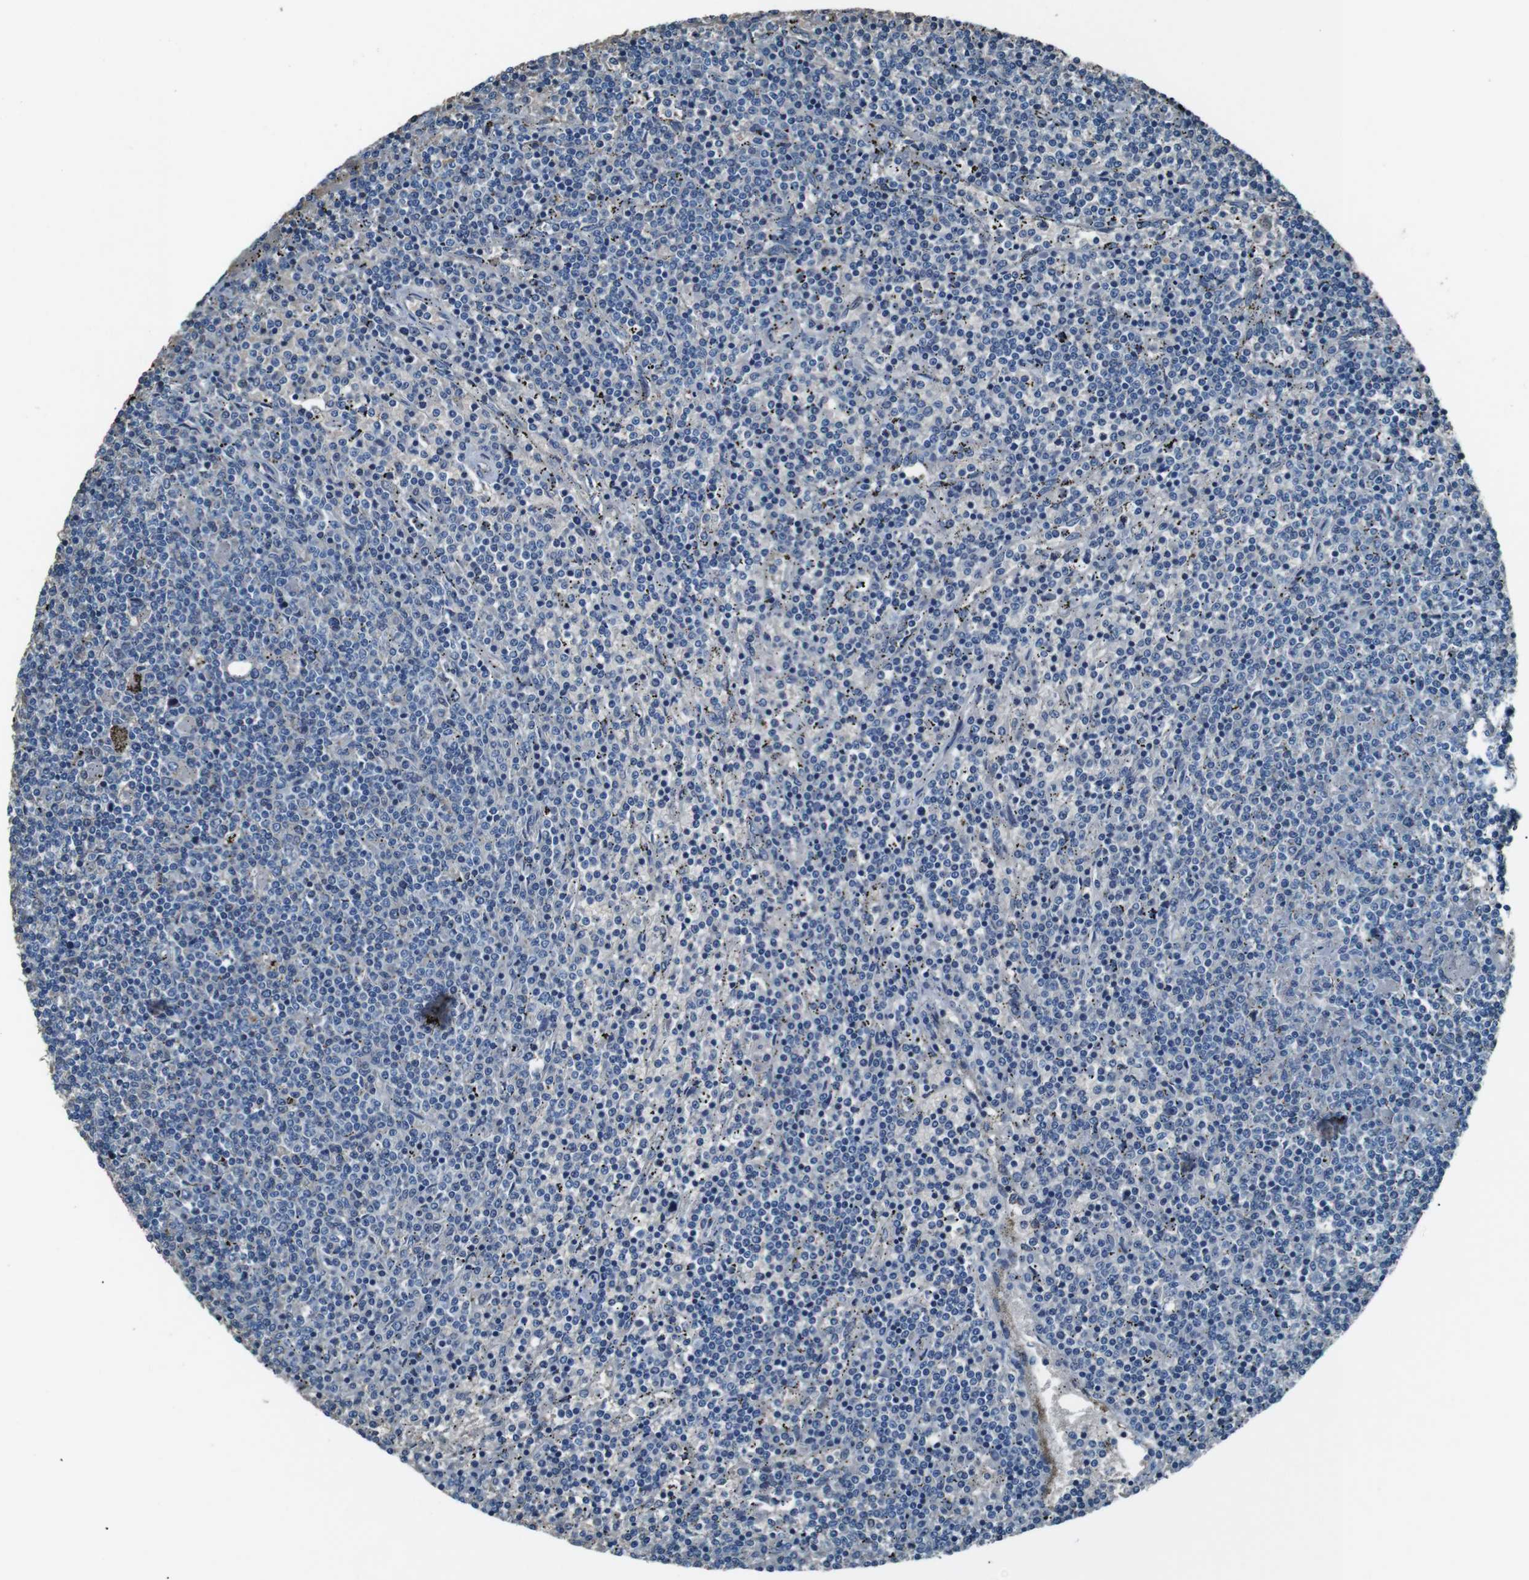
{"staining": {"intensity": "negative", "quantity": "none", "location": "none"}, "tissue": "lymphoma", "cell_type": "Tumor cells", "image_type": "cancer", "snomed": [{"axis": "morphology", "description": "Malignant lymphoma, non-Hodgkin's type, Low grade"}, {"axis": "topography", "description": "Spleen"}], "caption": "This image is of lymphoma stained with immunohistochemistry to label a protein in brown with the nuclei are counter-stained blue. There is no staining in tumor cells.", "gene": "LEP", "patient": {"sex": "female", "age": 50}}